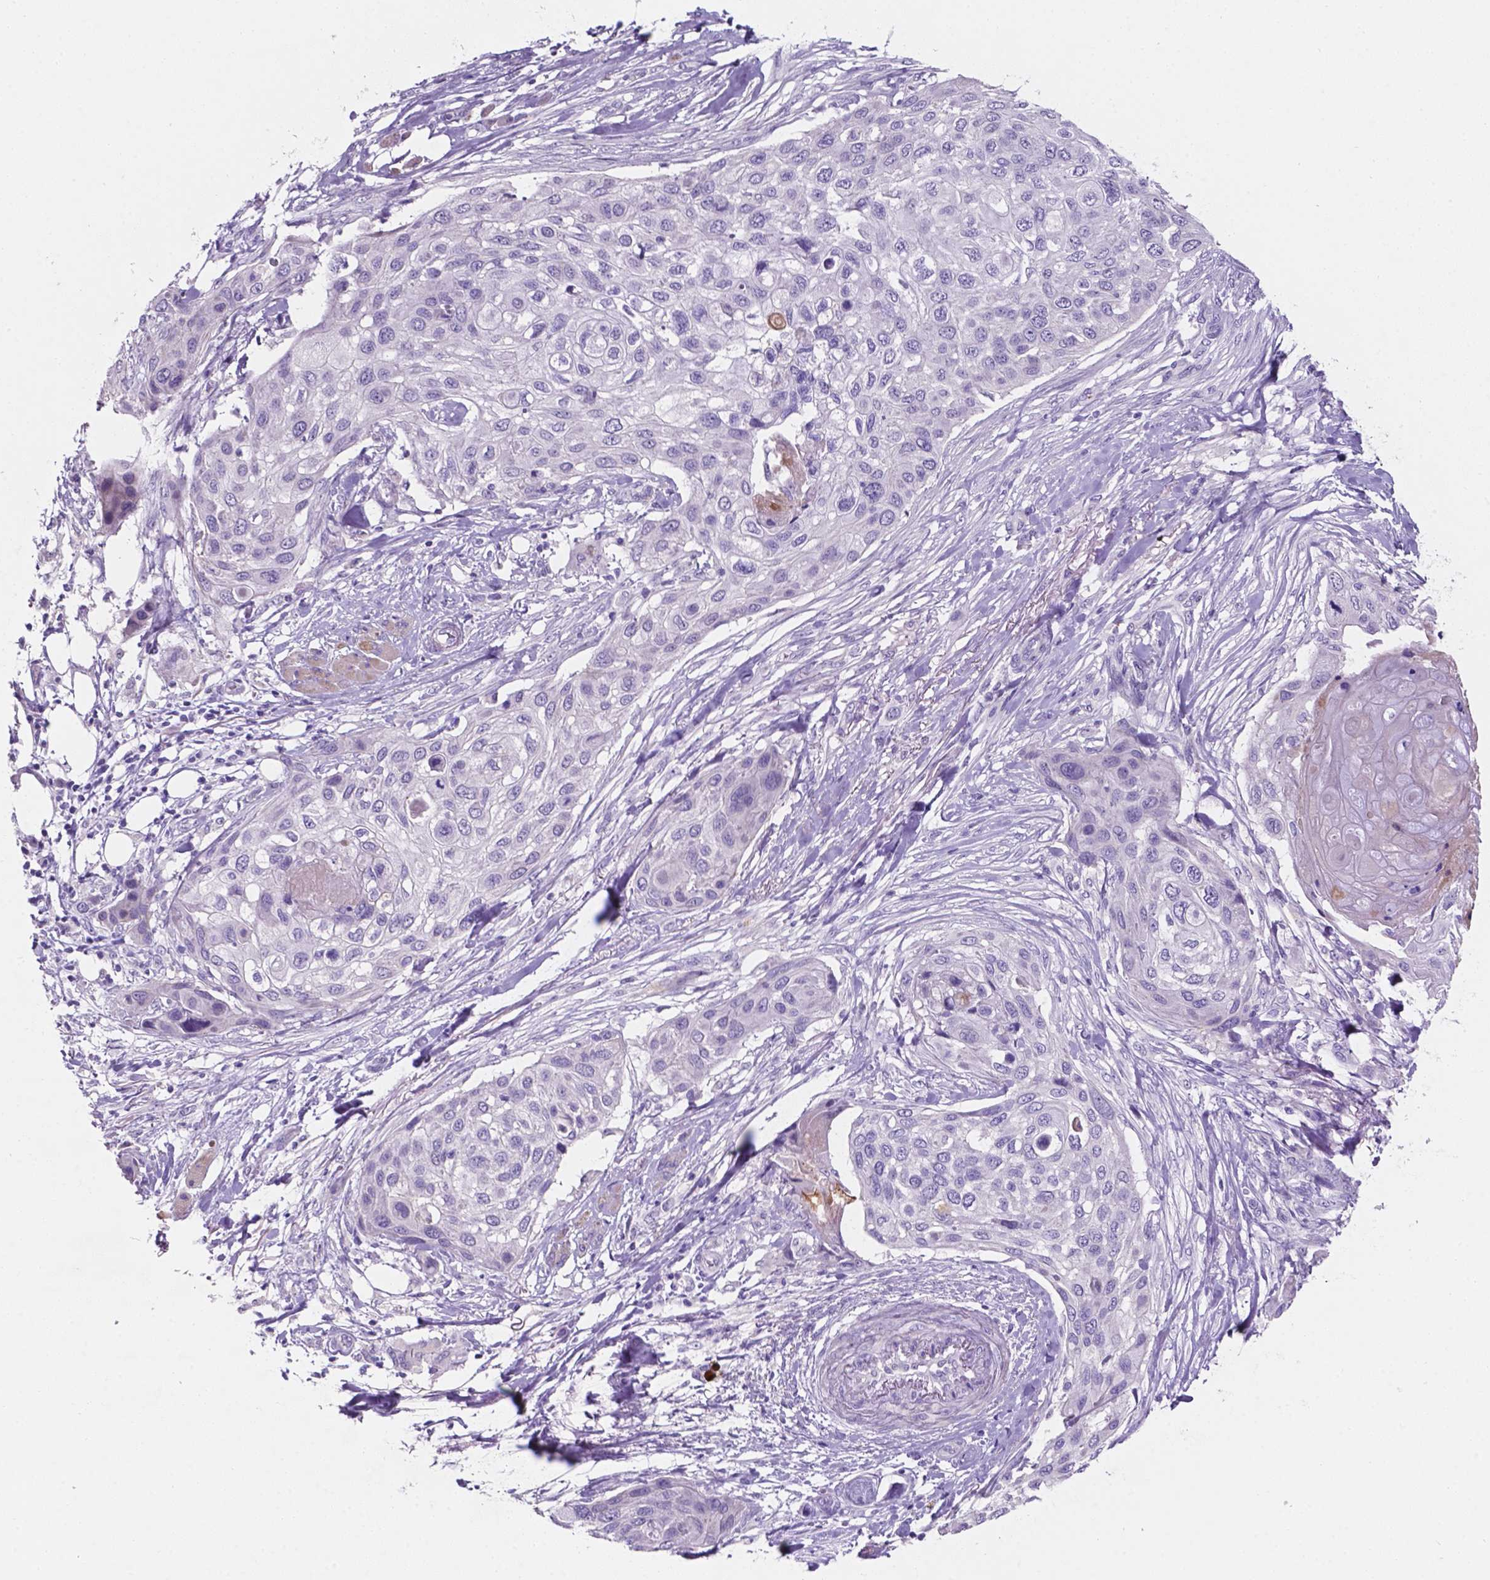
{"staining": {"intensity": "negative", "quantity": "none", "location": "none"}, "tissue": "skin cancer", "cell_type": "Tumor cells", "image_type": "cancer", "snomed": [{"axis": "morphology", "description": "Squamous cell carcinoma, NOS"}, {"axis": "topography", "description": "Skin"}], "caption": "This is an IHC photomicrograph of skin squamous cell carcinoma. There is no expression in tumor cells.", "gene": "EBLN2", "patient": {"sex": "female", "age": 87}}